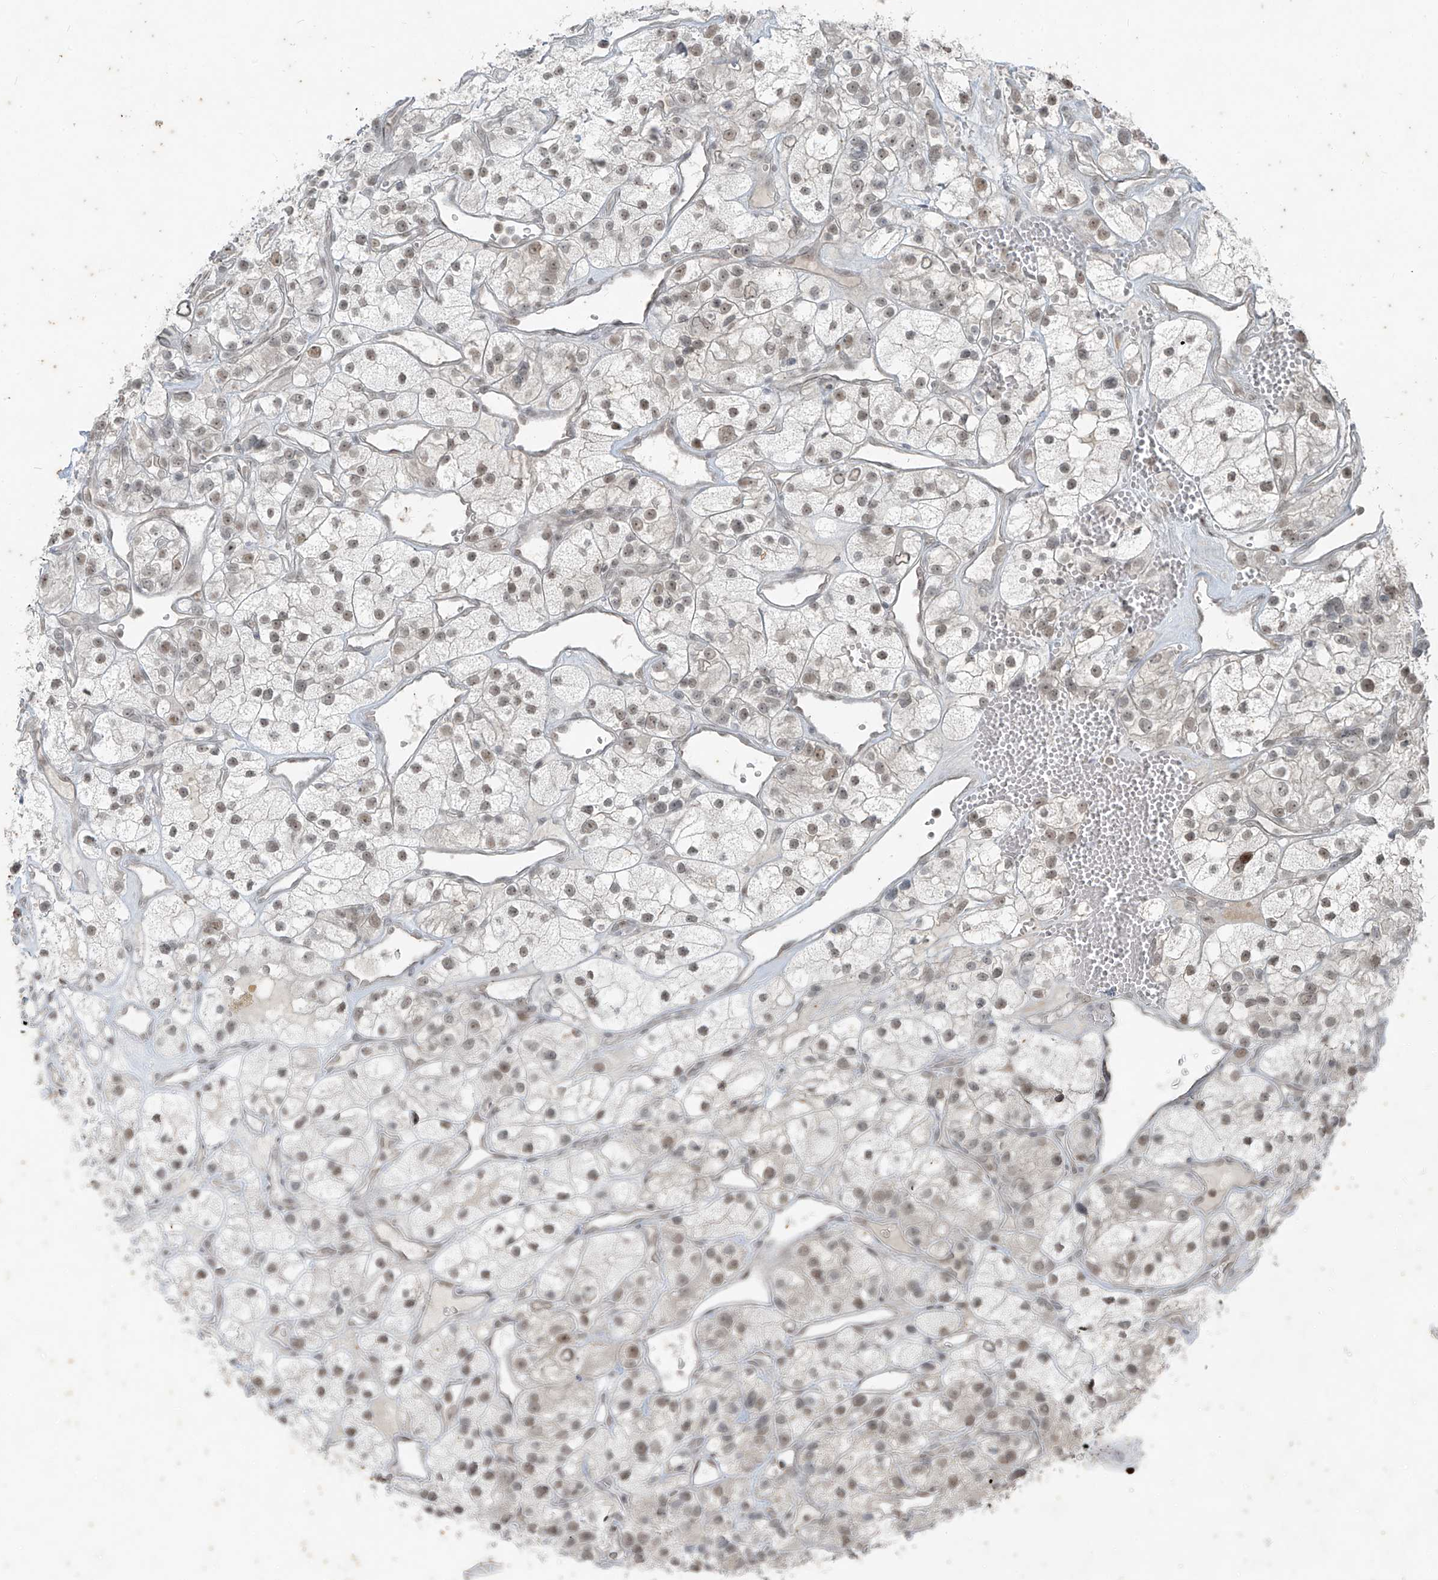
{"staining": {"intensity": "weak", "quantity": ">75%", "location": "nuclear"}, "tissue": "renal cancer", "cell_type": "Tumor cells", "image_type": "cancer", "snomed": [{"axis": "morphology", "description": "Adenocarcinoma, NOS"}, {"axis": "topography", "description": "Kidney"}], "caption": "Immunohistochemical staining of renal adenocarcinoma shows weak nuclear protein positivity in approximately >75% of tumor cells.", "gene": "ZNF354B", "patient": {"sex": "female", "age": 57}}